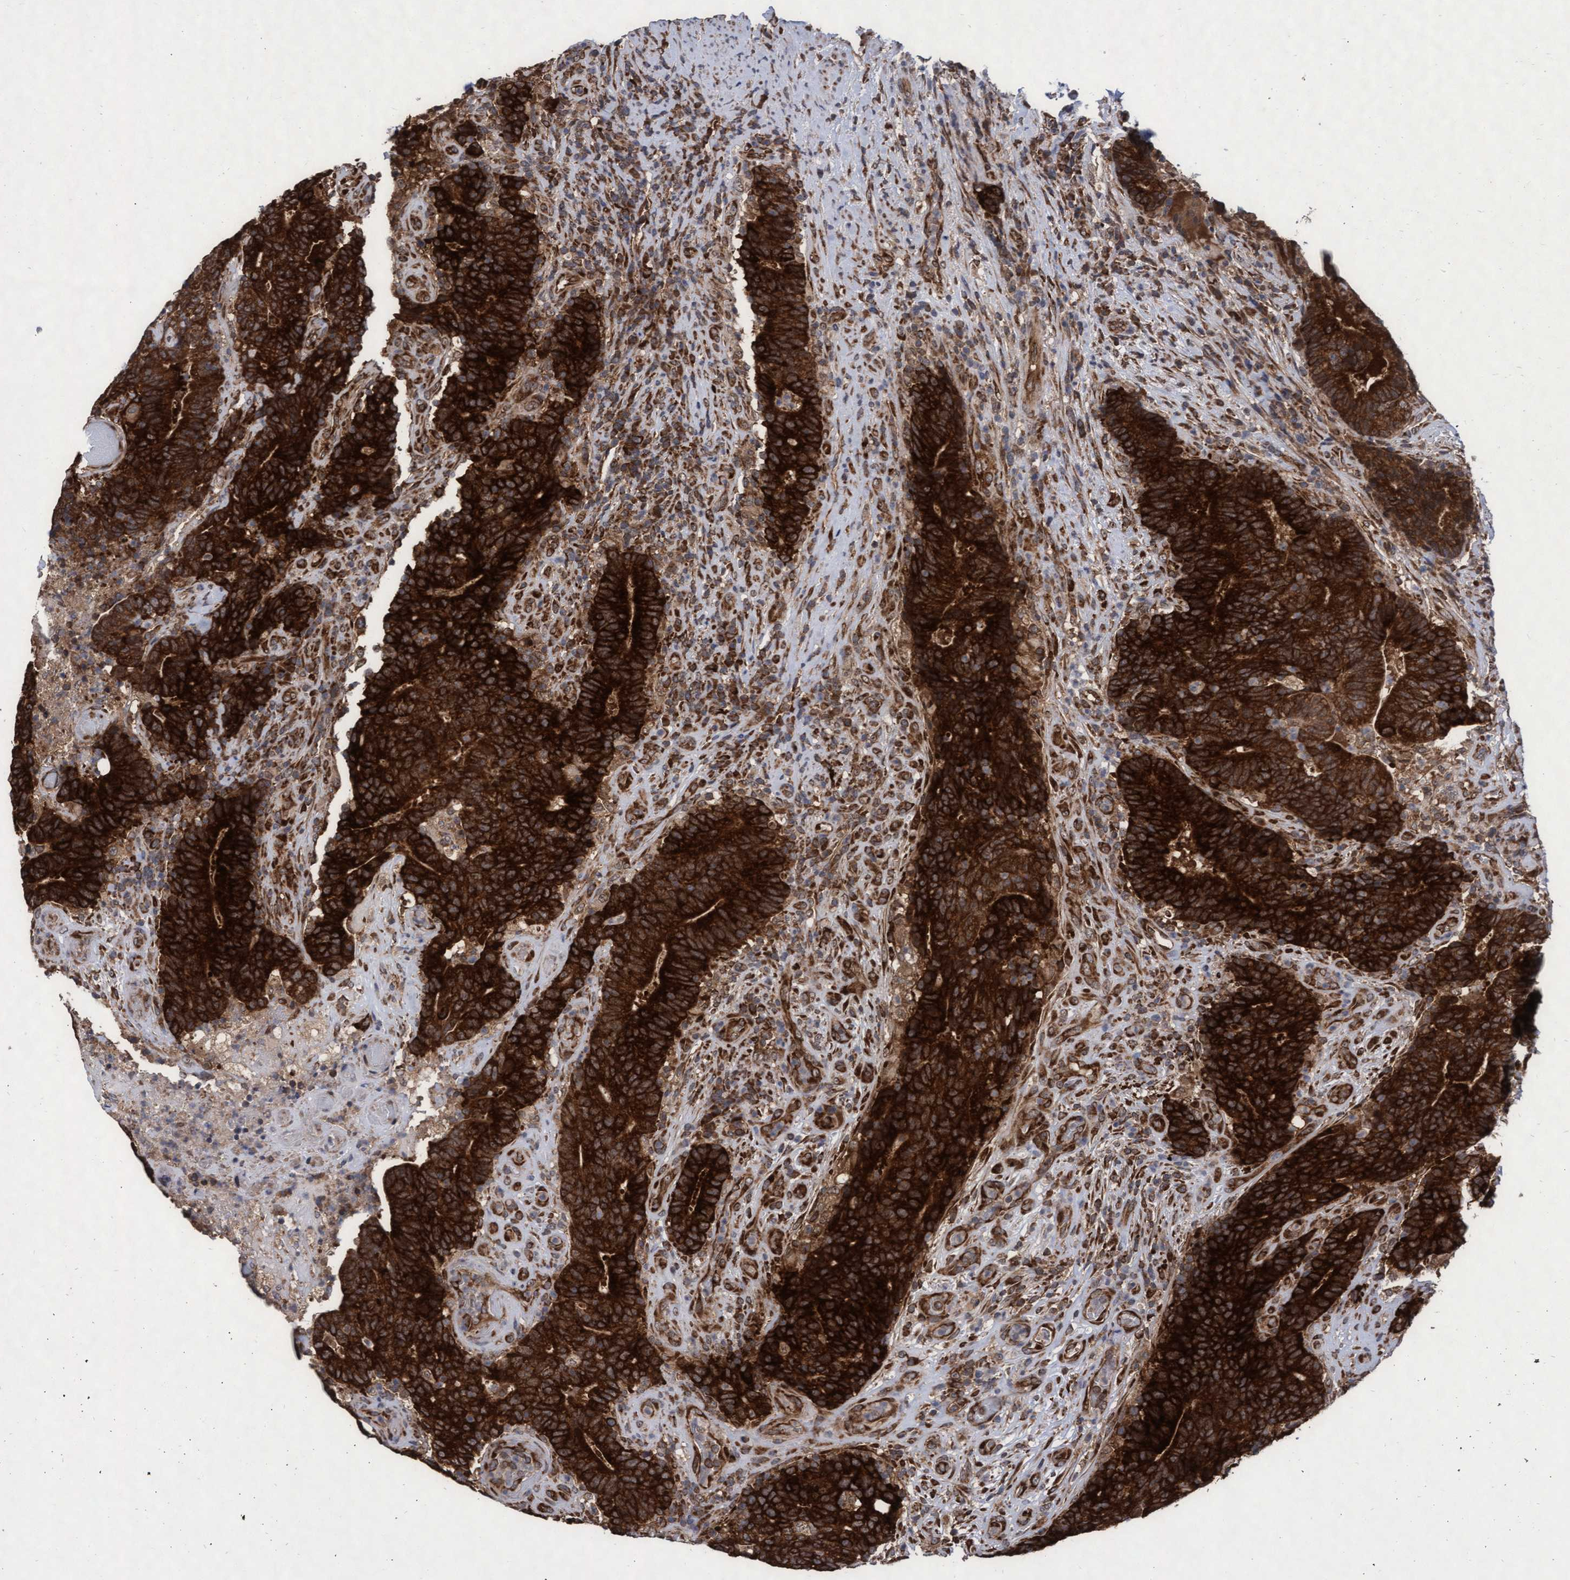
{"staining": {"intensity": "strong", "quantity": ">75%", "location": "cytoplasmic/membranous"}, "tissue": "colorectal cancer", "cell_type": "Tumor cells", "image_type": "cancer", "snomed": [{"axis": "morphology", "description": "Normal tissue, NOS"}, {"axis": "morphology", "description": "Adenocarcinoma, NOS"}, {"axis": "topography", "description": "Colon"}], "caption": "This photomicrograph displays IHC staining of adenocarcinoma (colorectal), with high strong cytoplasmic/membranous positivity in about >75% of tumor cells.", "gene": "ABCF2", "patient": {"sex": "female", "age": 75}}